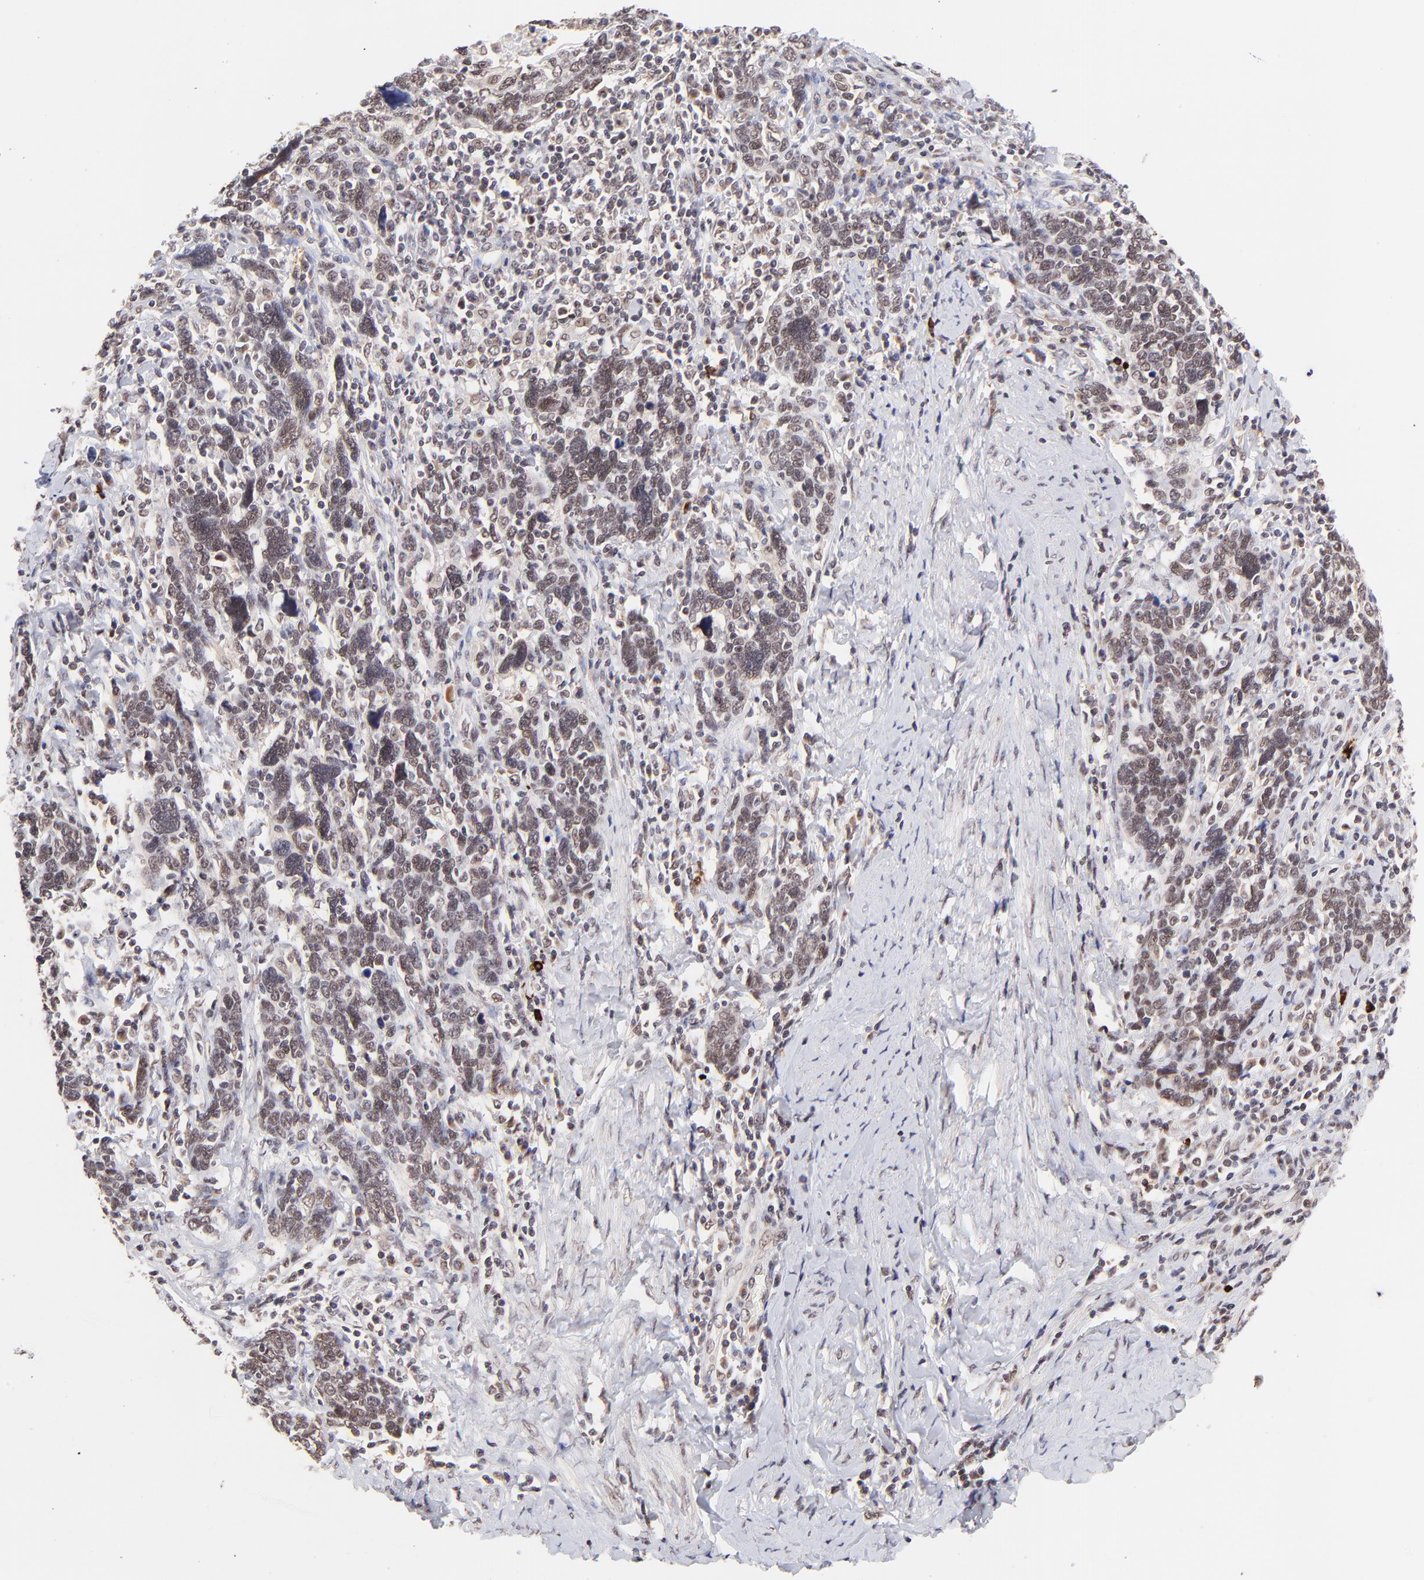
{"staining": {"intensity": "weak", "quantity": ">75%", "location": "nuclear"}, "tissue": "cervical cancer", "cell_type": "Tumor cells", "image_type": "cancer", "snomed": [{"axis": "morphology", "description": "Squamous cell carcinoma, NOS"}, {"axis": "topography", "description": "Cervix"}], "caption": "A brown stain labels weak nuclear staining of a protein in cervical cancer tumor cells.", "gene": "MED12", "patient": {"sex": "female", "age": 41}}